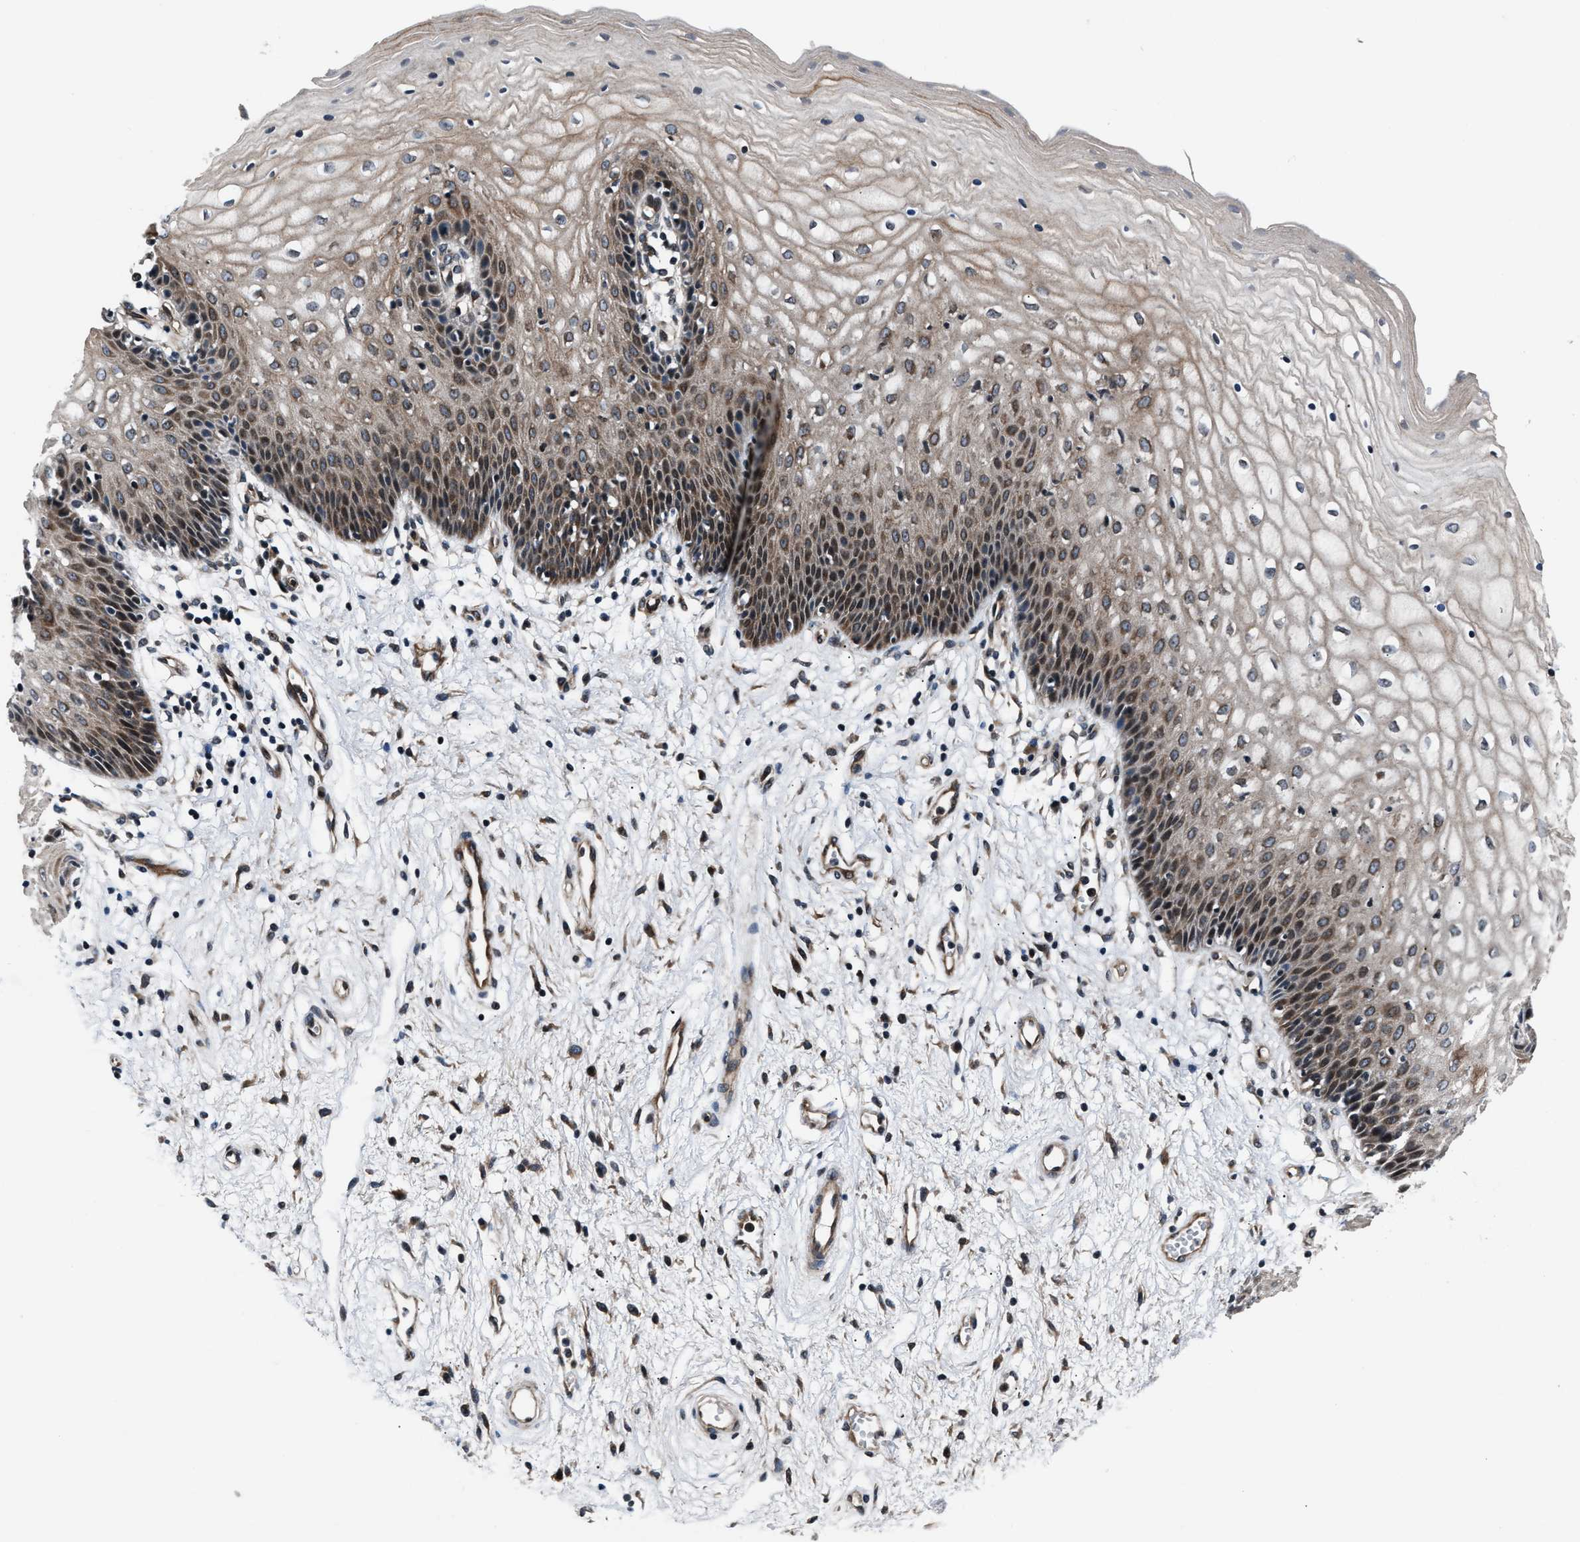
{"staining": {"intensity": "moderate", "quantity": ">75%", "location": "cytoplasmic/membranous"}, "tissue": "vagina", "cell_type": "Squamous epithelial cells", "image_type": "normal", "snomed": [{"axis": "morphology", "description": "Normal tissue, NOS"}, {"axis": "topography", "description": "Vagina"}], "caption": "Squamous epithelial cells demonstrate medium levels of moderate cytoplasmic/membranous expression in about >75% of cells in unremarkable vagina. Using DAB (3,3'-diaminobenzidine) (brown) and hematoxylin (blue) stains, captured at high magnification using brightfield microscopy.", "gene": "DYNC2I1", "patient": {"sex": "female", "age": 34}}